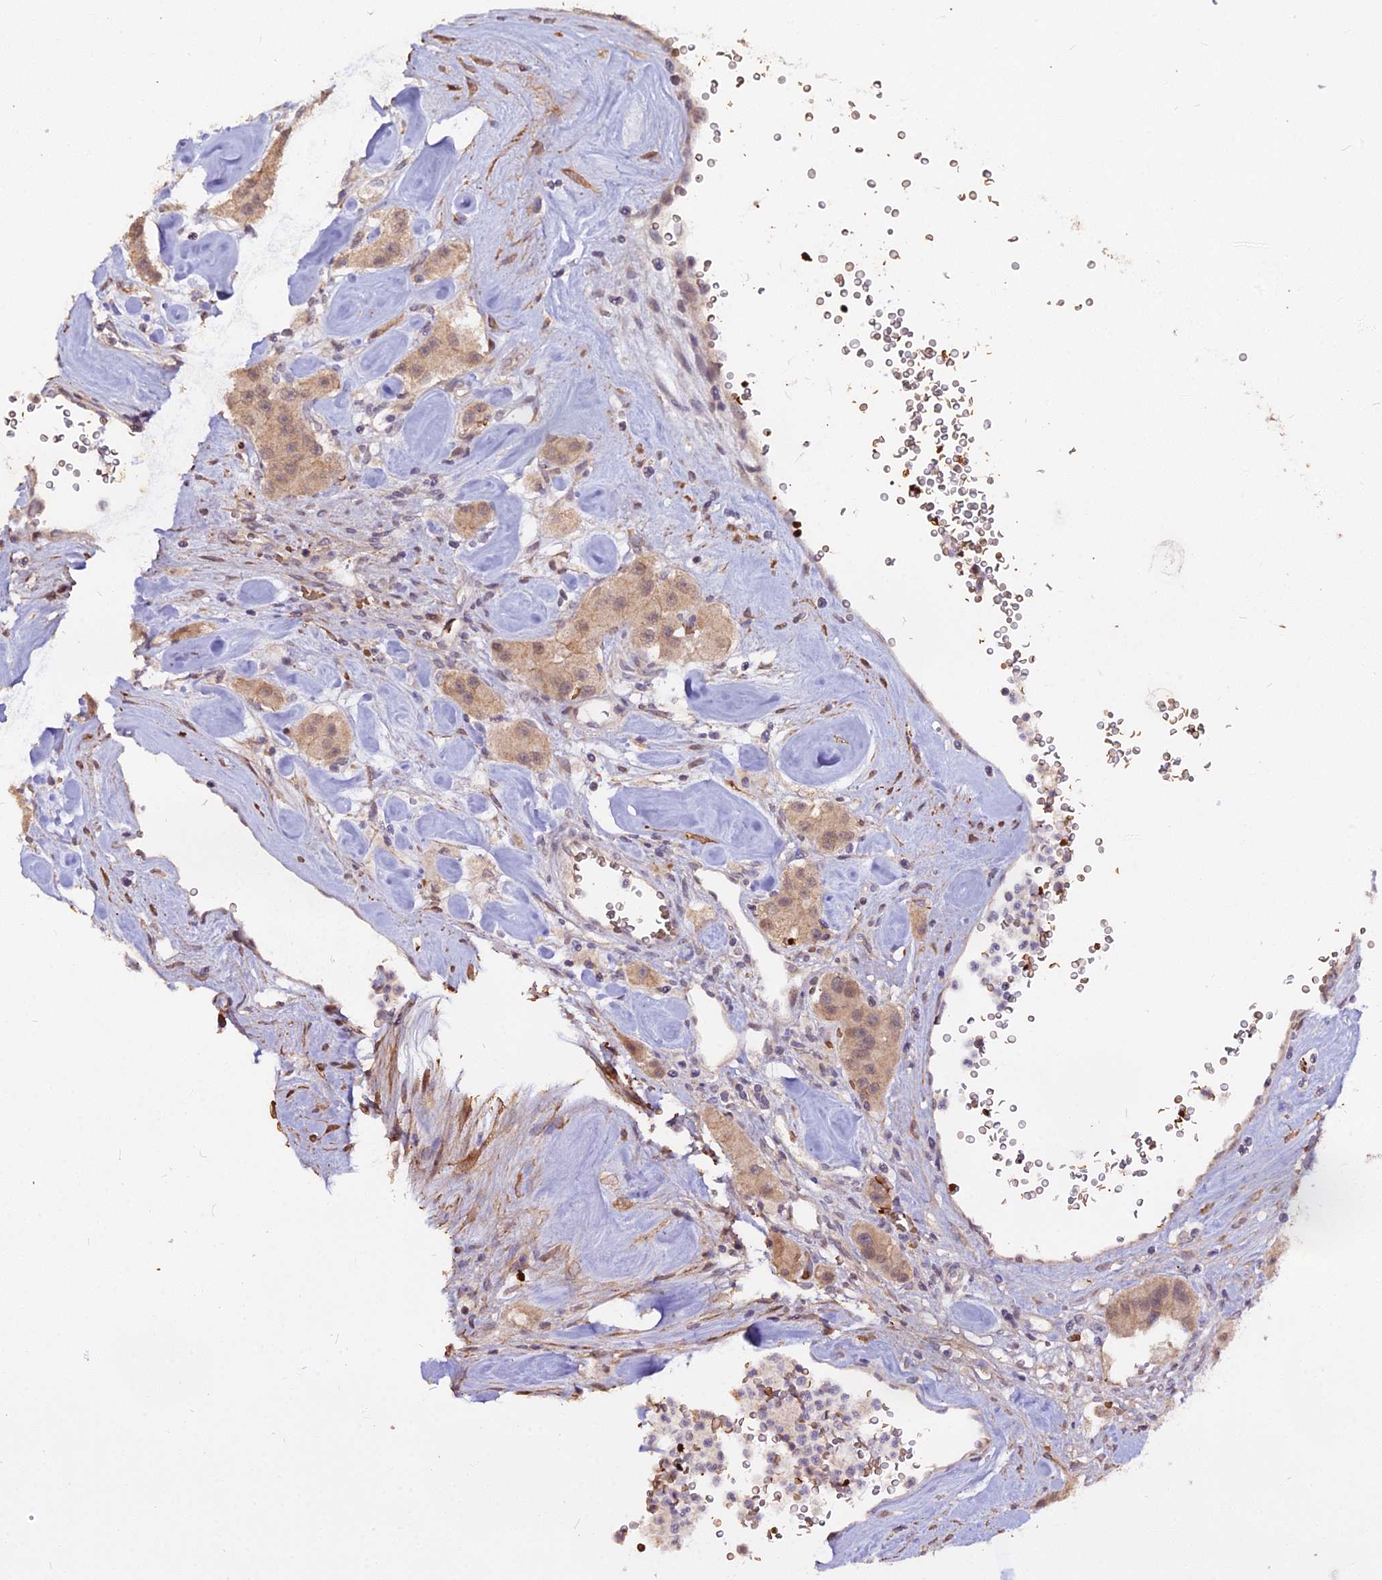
{"staining": {"intensity": "moderate", "quantity": ">75%", "location": "cytoplasmic/membranous,nuclear"}, "tissue": "carcinoid", "cell_type": "Tumor cells", "image_type": "cancer", "snomed": [{"axis": "morphology", "description": "Carcinoid, malignant, NOS"}, {"axis": "topography", "description": "Pancreas"}], "caption": "This image exhibits carcinoid stained with immunohistochemistry (IHC) to label a protein in brown. The cytoplasmic/membranous and nuclear of tumor cells show moderate positivity for the protein. Nuclei are counter-stained blue.", "gene": "ZDBF2", "patient": {"sex": "male", "age": 41}}